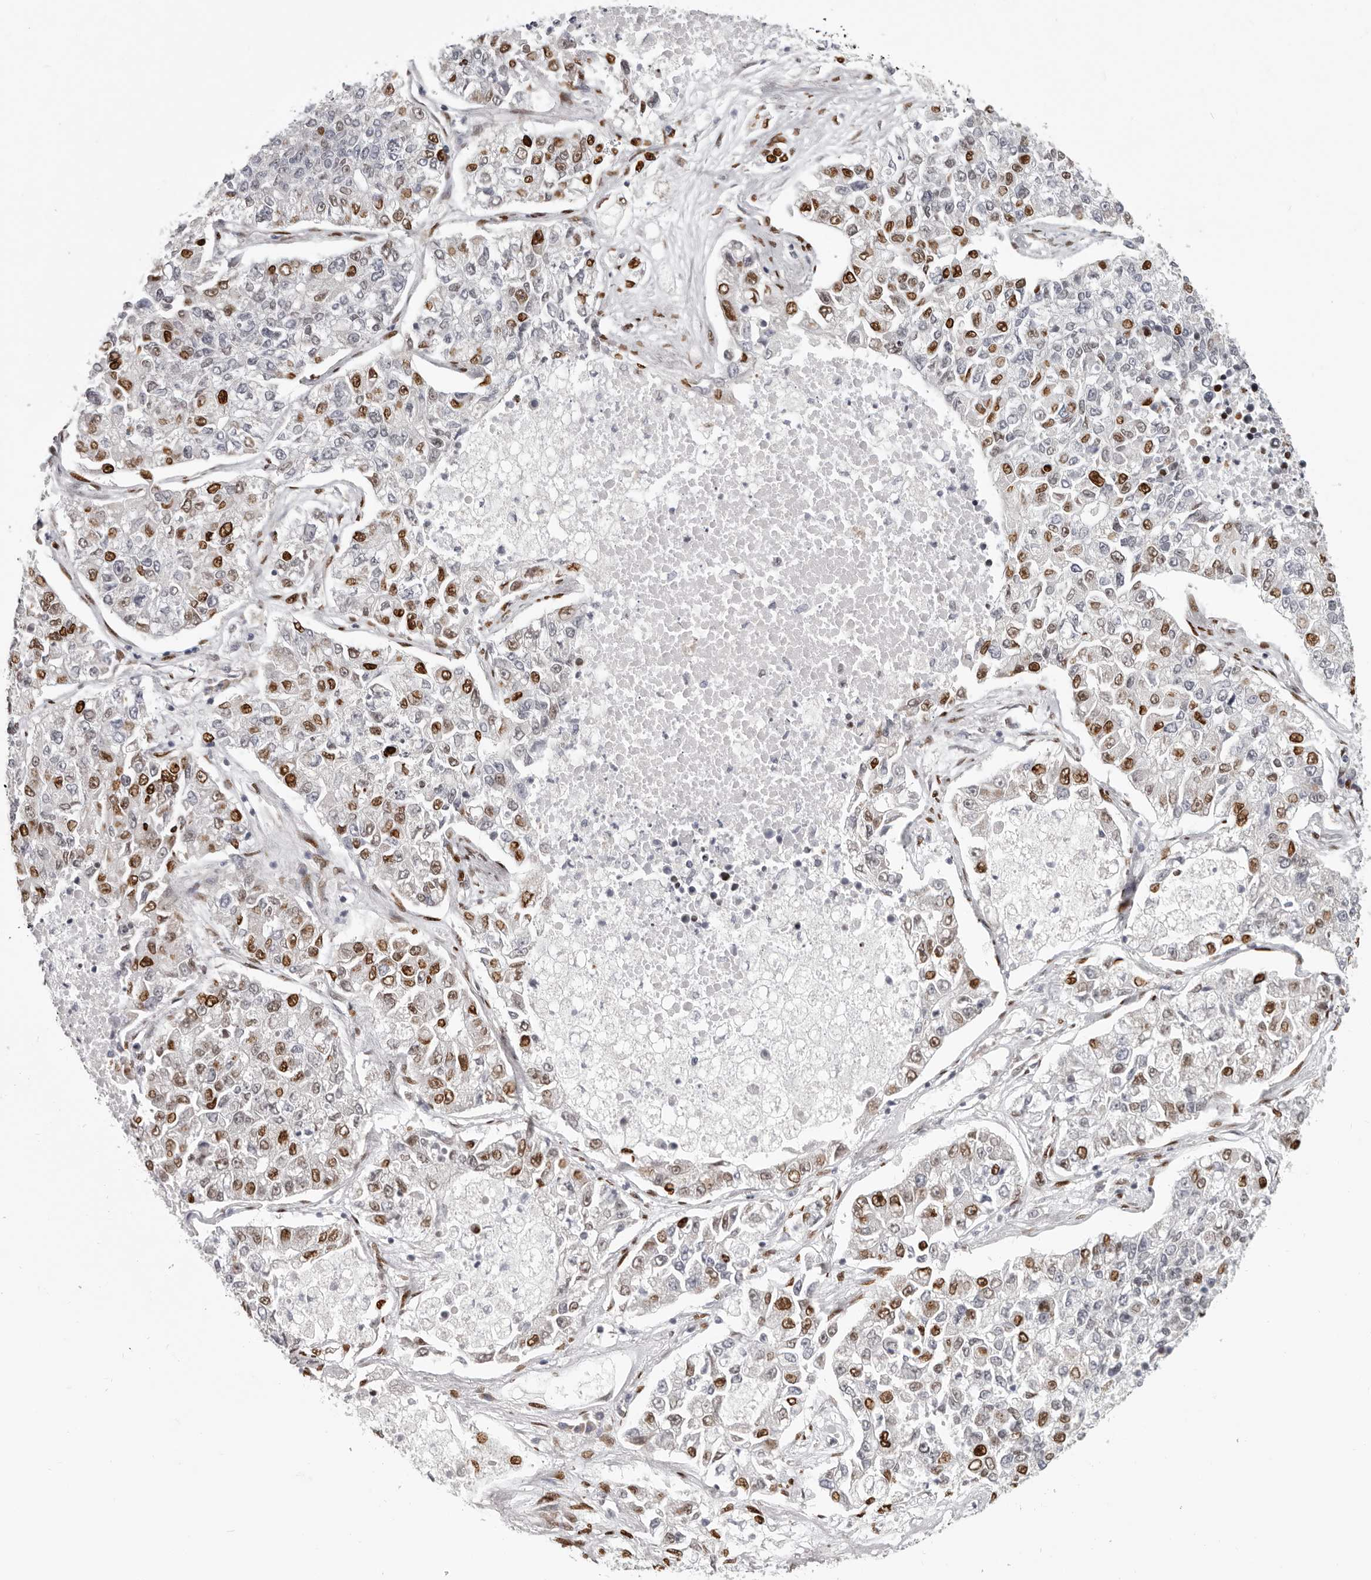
{"staining": {"intensity": "moderate", "quantity": "25%-75%", "location": "nuclear"}, "tissue": "lung cancer", "cell_type": "Tumor cells", "image_type": "cancer", "snomed": [{"axis": "morphology", "description": "Adenocarcinoma, NOS"}, {"axis": "topography", "description": "Lung"}], "caption": "Moderate nuclear expression for a protein is seen in about 25%-75% of tumor cells of adenocarcinoma (lung) using immunohistochemistry.", "gene": "SRP19", "patient": {"sex": "male", "age": 49}}